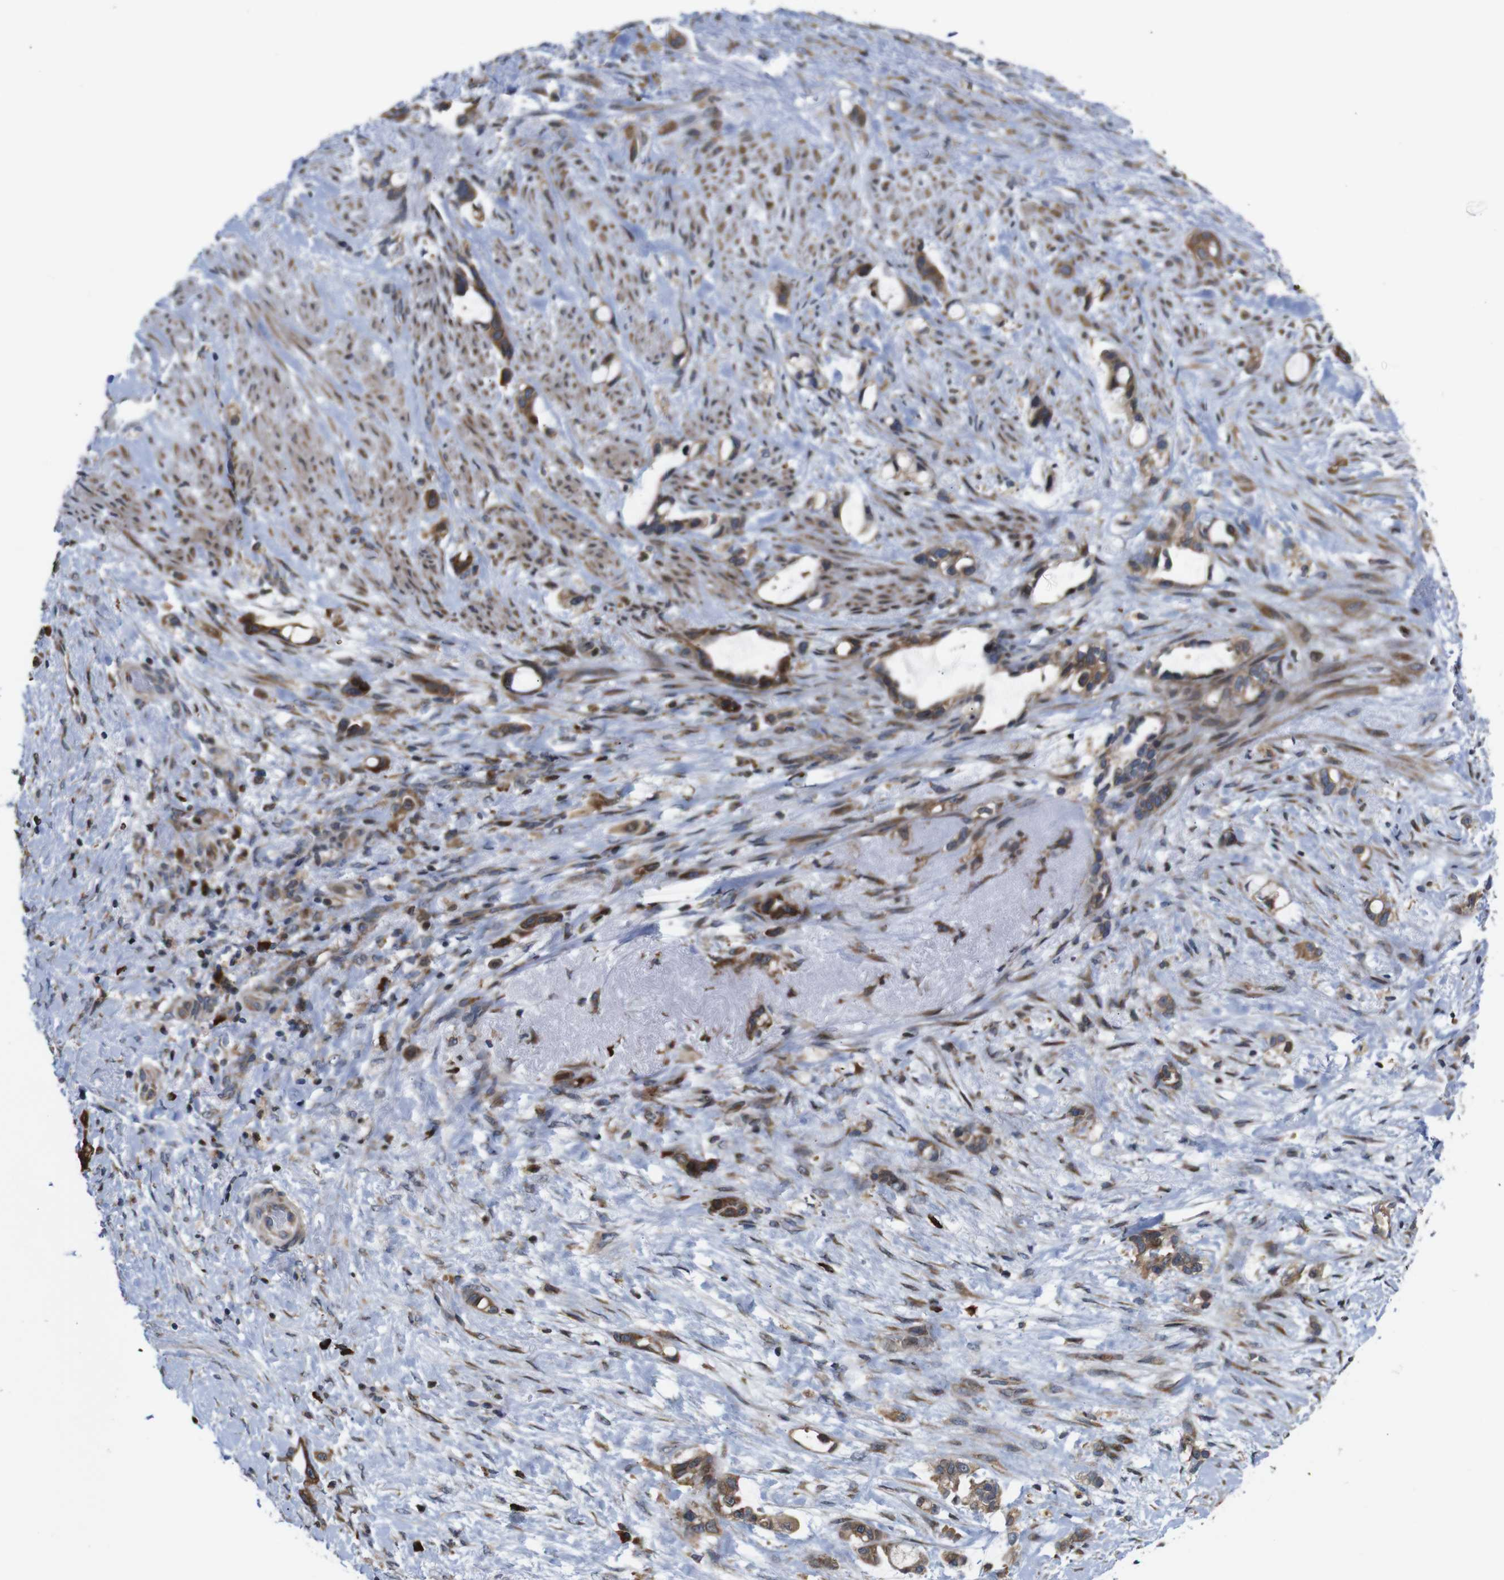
{"staining": {"intensity": "moderate", "quantity": ">75%", "location": "cytoplasmic/membranous"}, "tissue": "liver cancer", "cell_type": "Tumor cells", "image_type": "cancer", "snomed": [{"axis": "morphology", "description": "Cholangiocarcinoma"}, {"axis": "topography", "description": "Liver"}], "caption": "Liver cancer stained with a brown dye reveals moderate cytoplasmic/membranous positive positivity in approximately >75% of tumor cells.", "gene": "PTPN1", "patient": {"sex": "female", "age": 65}}